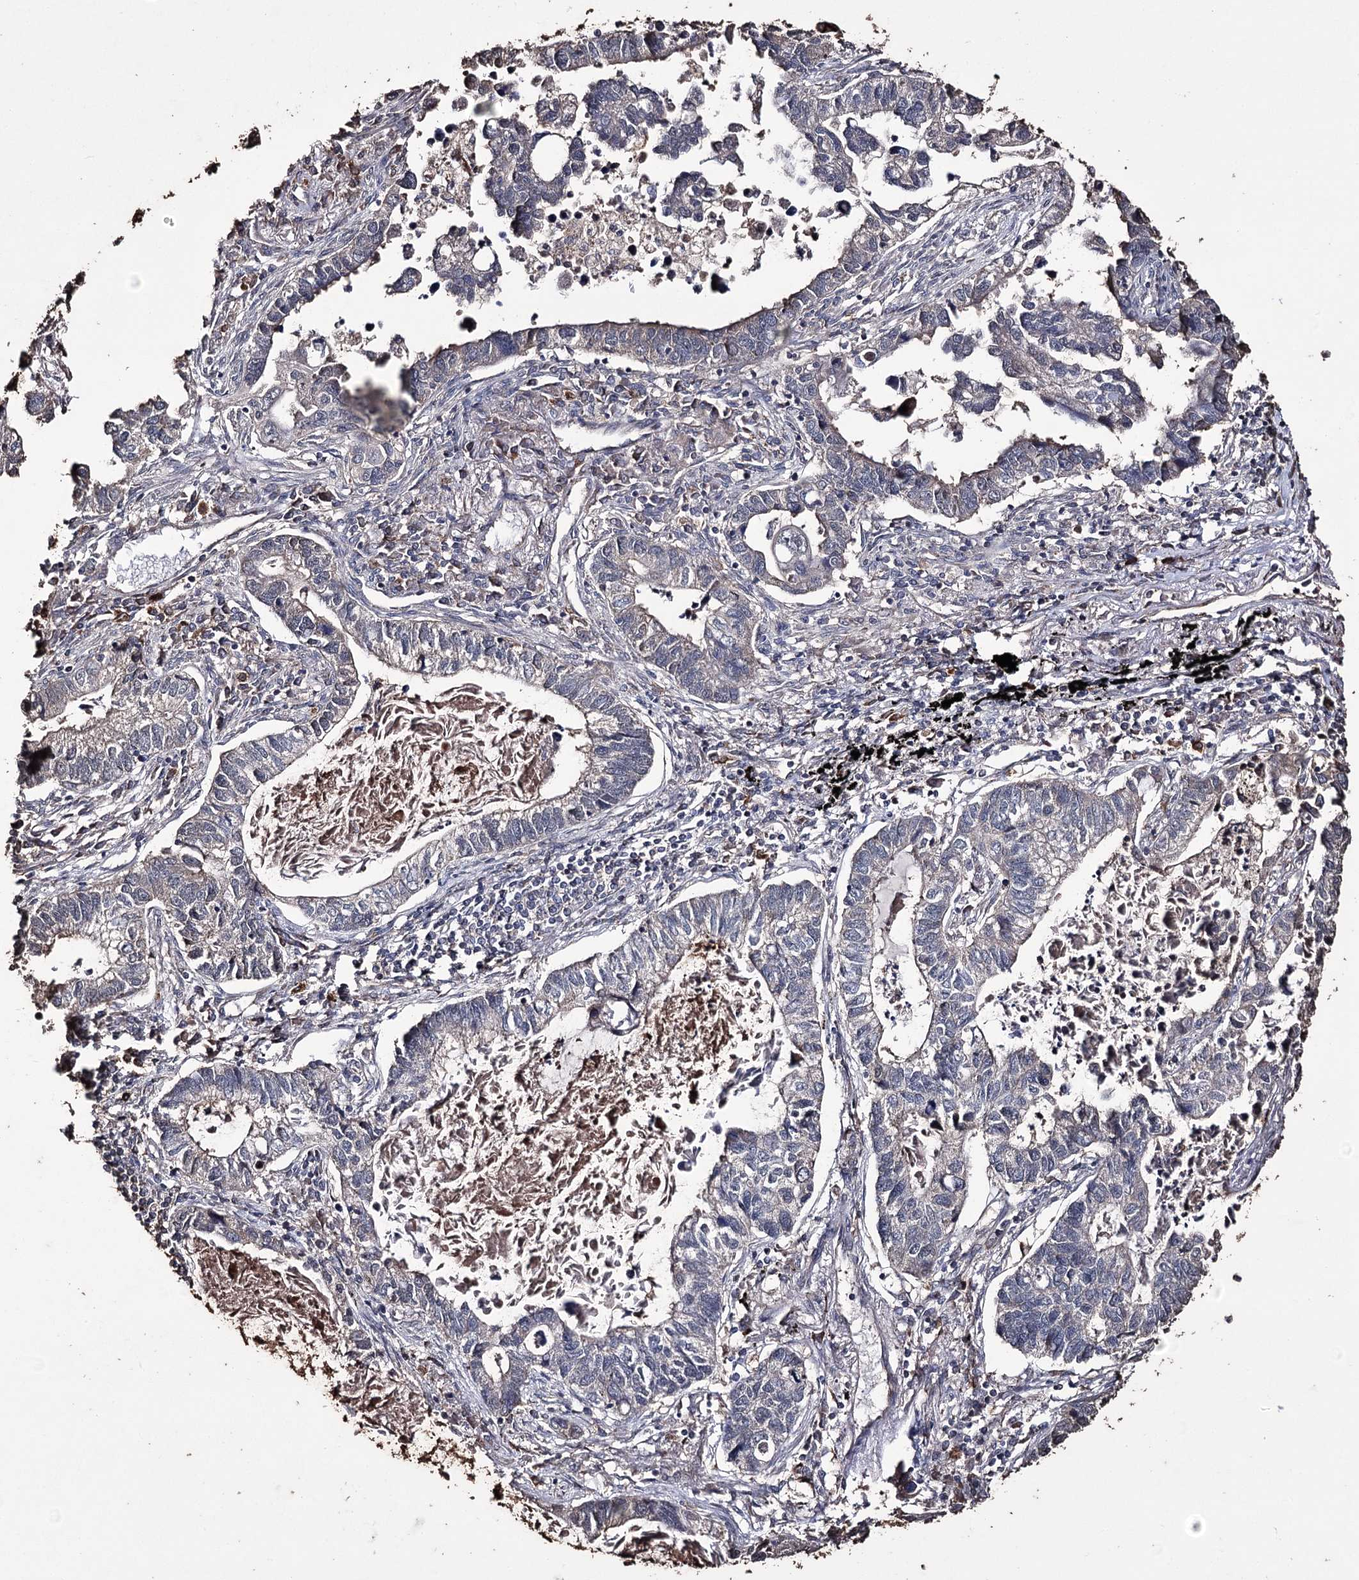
{"staining": {"intensity": "negative", "quantity": "none", "location": "none"}, "tissue": "lung cancer", "cell_type": "Tumor cells", "image_type": "cancer", "snomed": [{"axis": "morphology", "description": "Adenocarcinoma, NOS"}, {"axis": "topography", "description": "Lung"}], "caption": "A photomicrograph of adenocarcinoma (lung) stained for a protein reveals no brown staining in tumor cells. Brightfield microscopy of IHC stained with DAB (brown) and hematoxylin (blue), captured at high magnification.", "gene": "ZNF662", "patient": {"sex": "male", "age": 67}}